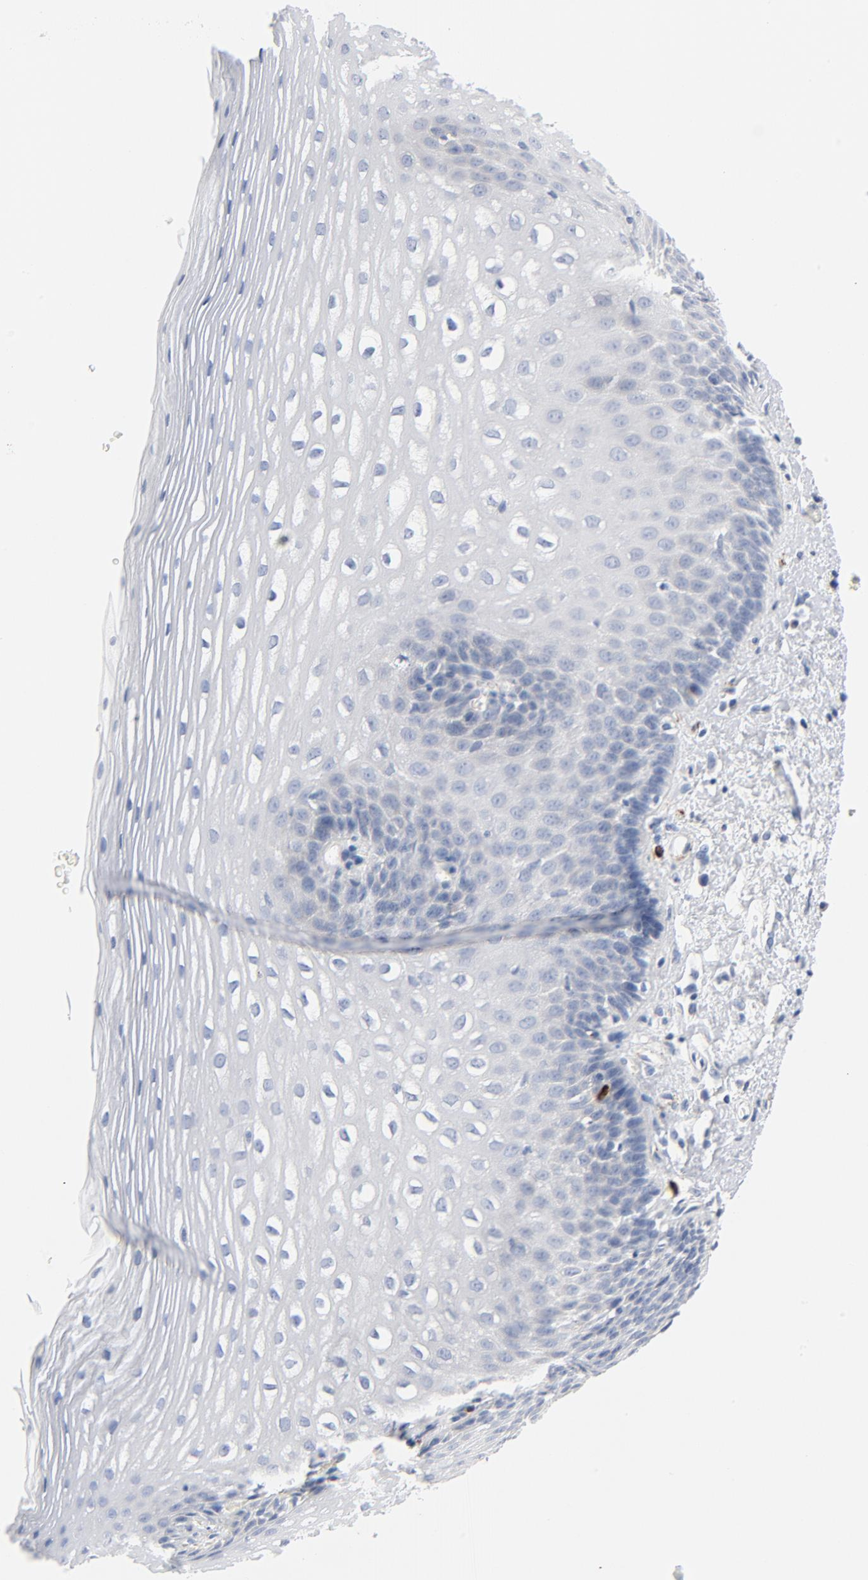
{"staining": {"intensity": "negative", "quantity": "none", "location": "none"}, "tissue": "esophagus", "cell_type": "Squamous epithelial cells", "image_type": "normal", "snomed": [{"axis": "morphology", "description": "Normal tissue, NOS"}, {"axis": "topography", "description": "Esophagus"}], "caption": "An immunohistochemistry image of unremarkable esophagus is shown. There is no staining in squamous epithelial cells of esophagus.", "gene": "GZMB", "patient": {"sex": "female", "age": 70}}